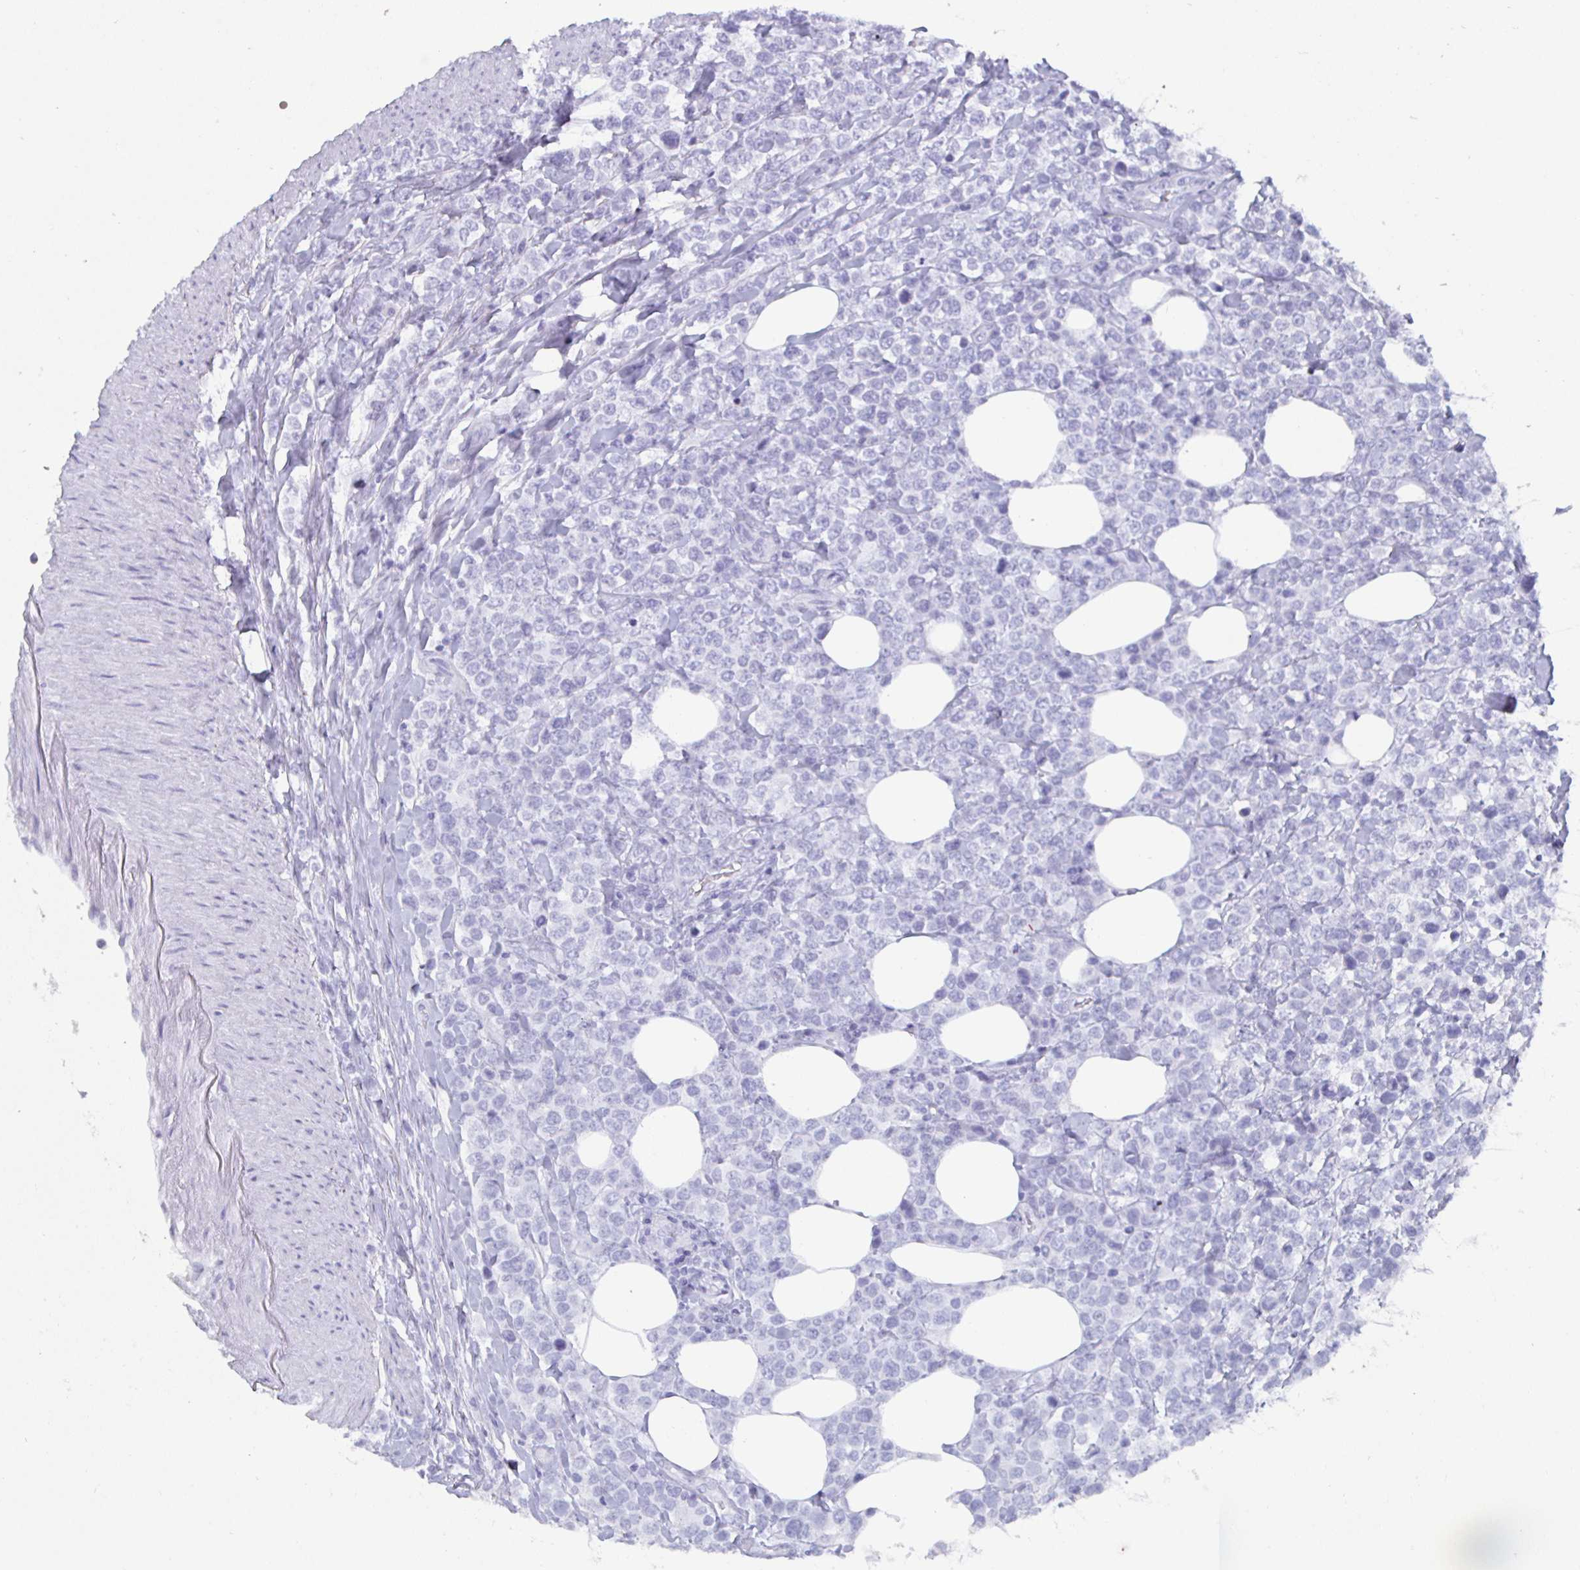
{"staining": {"intensity": "negative", "quantity": "none", "location": "none"}, "tissue": "lymphoma", "cell_type": "Tumor cells", "image_type": "cancer", "snomed": [{"axis": "morphology", "description": "Malignant lymphoma, non-Hodgkin's type, High grade"}, {"axis": "topography", "description": "Soft tissue"}], "caption": "A micrograph of human malignant lymphoma, non-Hodgkin's type (high-grade) is negative for staining in tumor cells.", "gene": "ENPP1", "patient": {"sex": "female", "age": 56}}